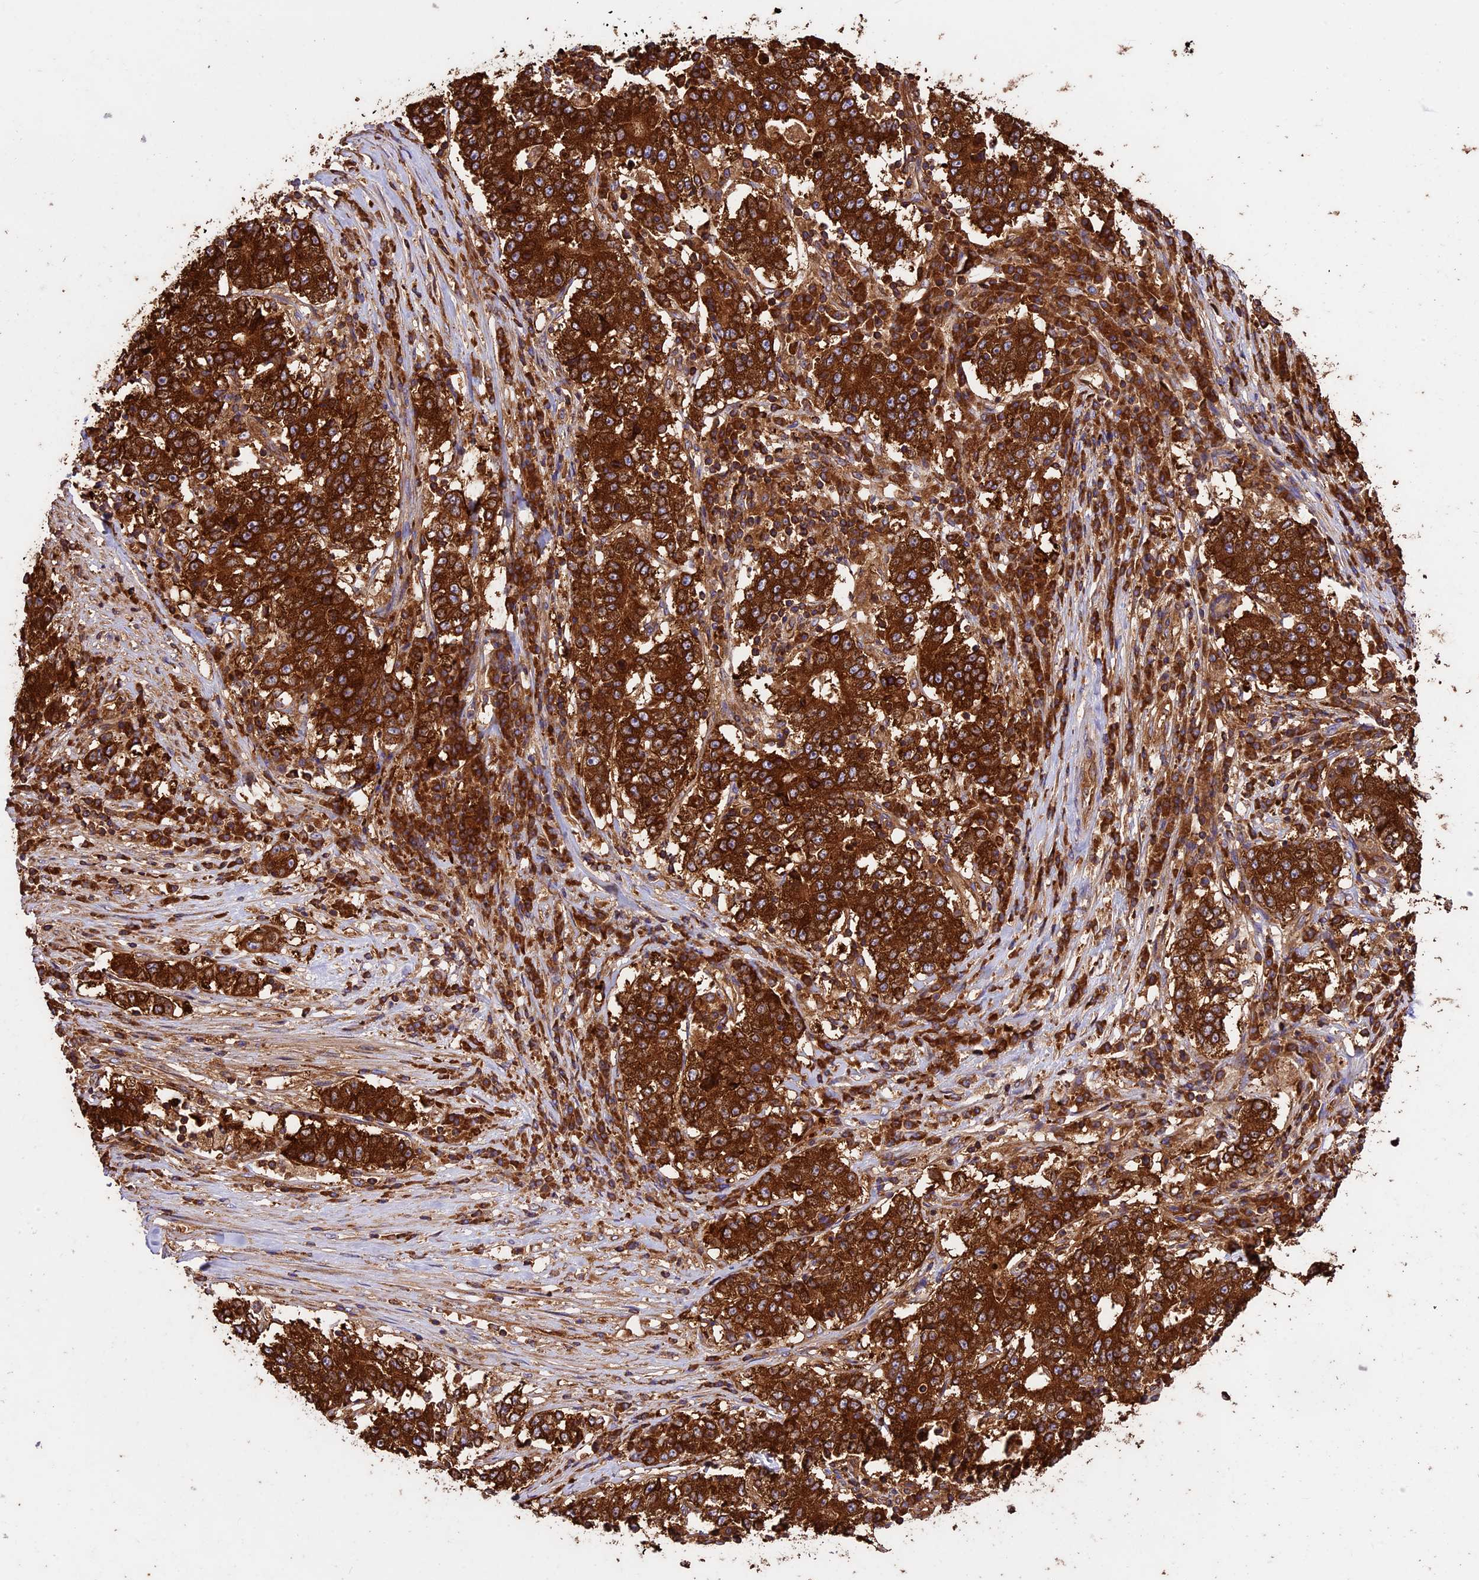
{"staining": {"intensity": "strong", "quantity": ">75%", "location": "cytoplasmic/membranous"}, "tissue": "stomach cancer", "cell_type": "Tumor cells", "image_type": "cancer", "snomed": [{"axis": "morphology", "description": "Adenocarcinoma, NOS"}, {"axis": "topography", "description": "Stomach"}], "caption": "Immunohistochemistry (IHC) image of neoplastic tissue: human stomach cancer stained using immunohistochemistry (IHC) demonstrates high levels of strong protein expression localized specifically in the cytoplasmic/membranous of tumor cells, appearing as a cytoplasmic/membranous brown color.", "gene": "KARS1", "patient": {"sex": "male", "age": 59}}